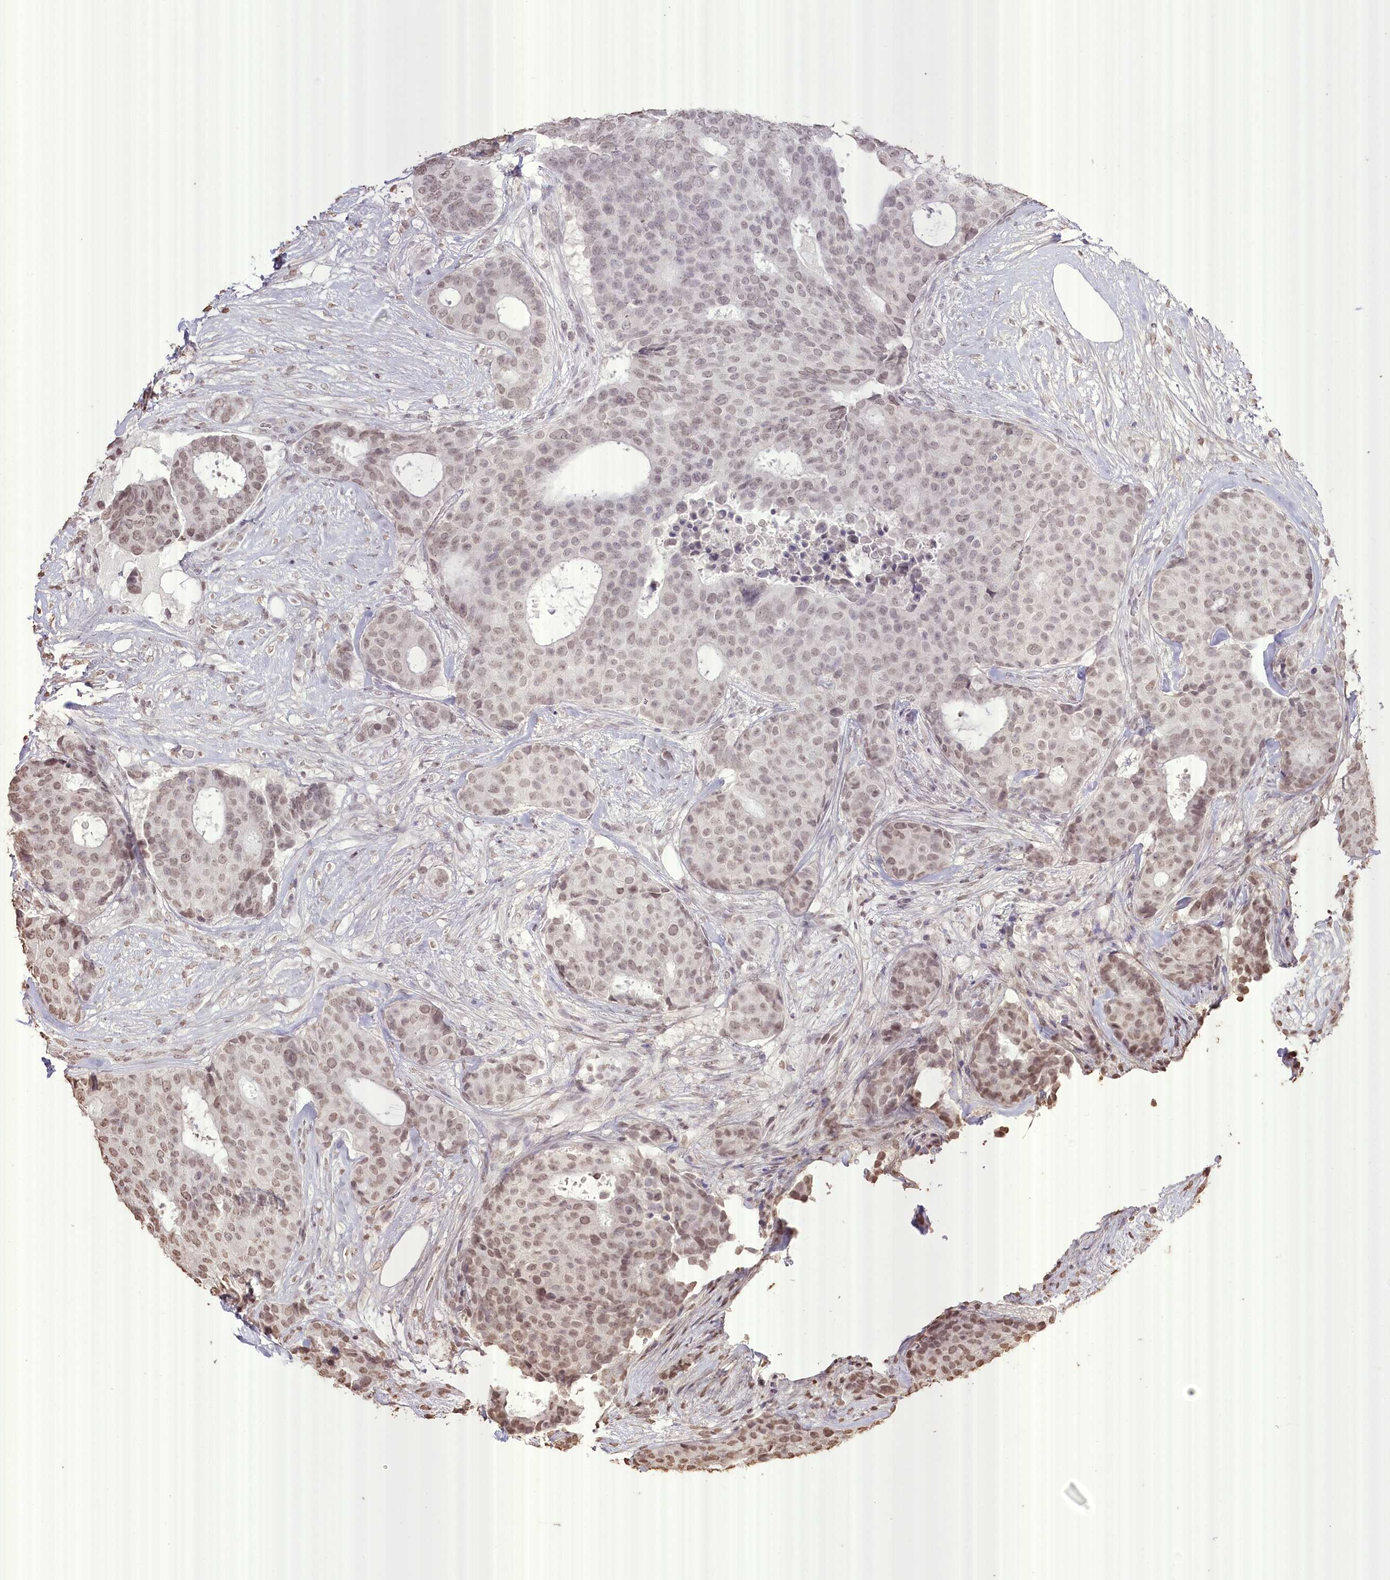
{"staining": {"intensity": "moderate", "quantity": "<25%", "location": "nuclear"}, "tissue": "breast cancer", "cell_type": "Tumor cells", "image_type": "cancer", "snomed": [{"axis": "morphology", "description": "Duct carcinoma"}, {"axis": "topography", "description": "Breast"}], "caption": "Protein analysis of breast infiltrating ductal carcinoma tissue exhibits moderate nuclear staining in about <25% of tumor cells.", "gene": "SLC39A10", "patient": {"sex": "female", "age": 75}}